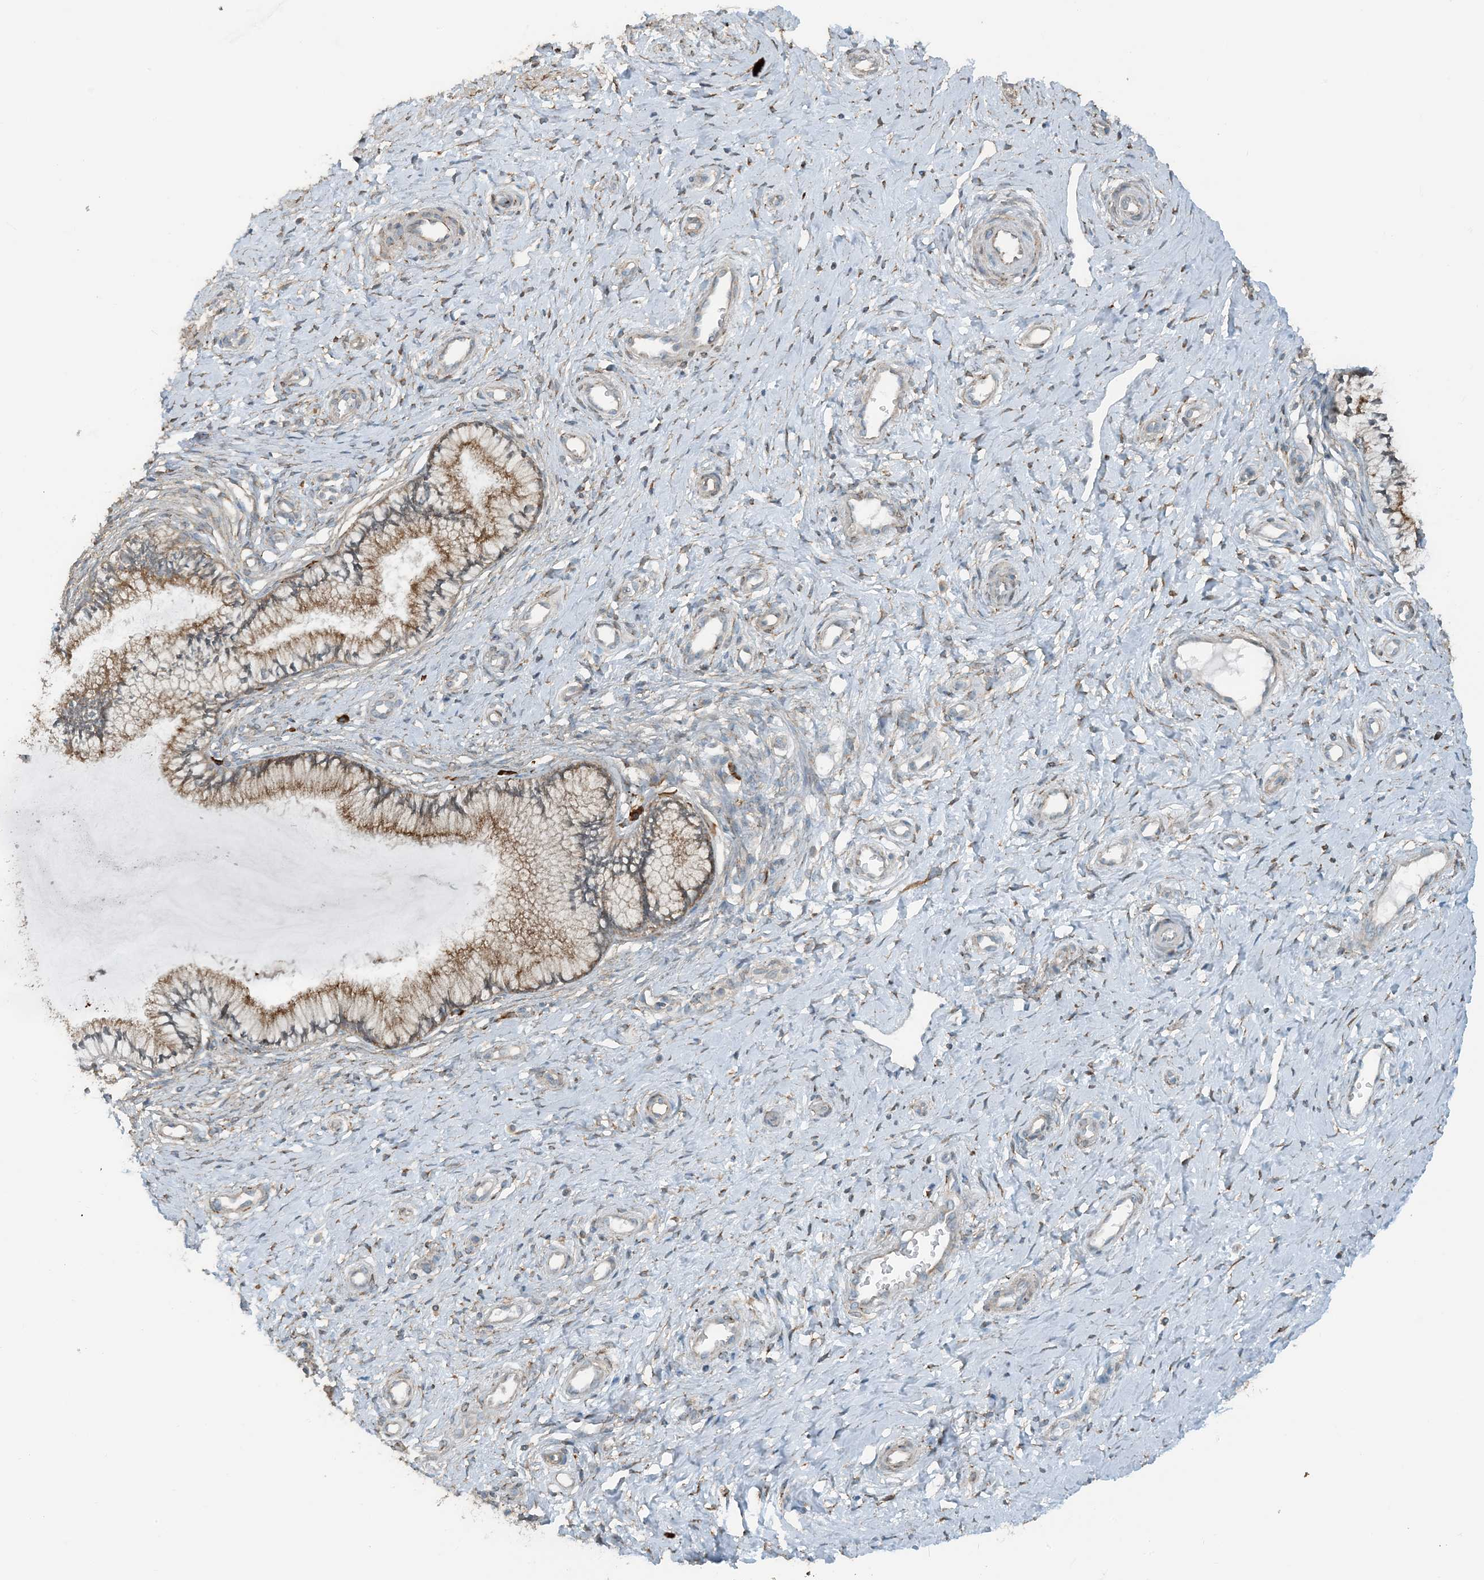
{"staining": {"intensity": "moderate", "quantity": ">75%", "location": "cytoplasmic/membranous"}, "tissue": "cervix", "cell_type": "Glandular cells", "image_type": "normal", "snomed": [{"axis": "morphology", "description": "Normal tissue, NOS"}, {"axis": "topography", "description": "Cervix"}], "caption": "Protein staining displays moderate cytoplasmic/membranous staining in about >75% of glandular cells in unremarkable cervix. Nuclei are stained in blue.", "gene": "CERKL", "patient": {"sex": "female", "age": 36}}